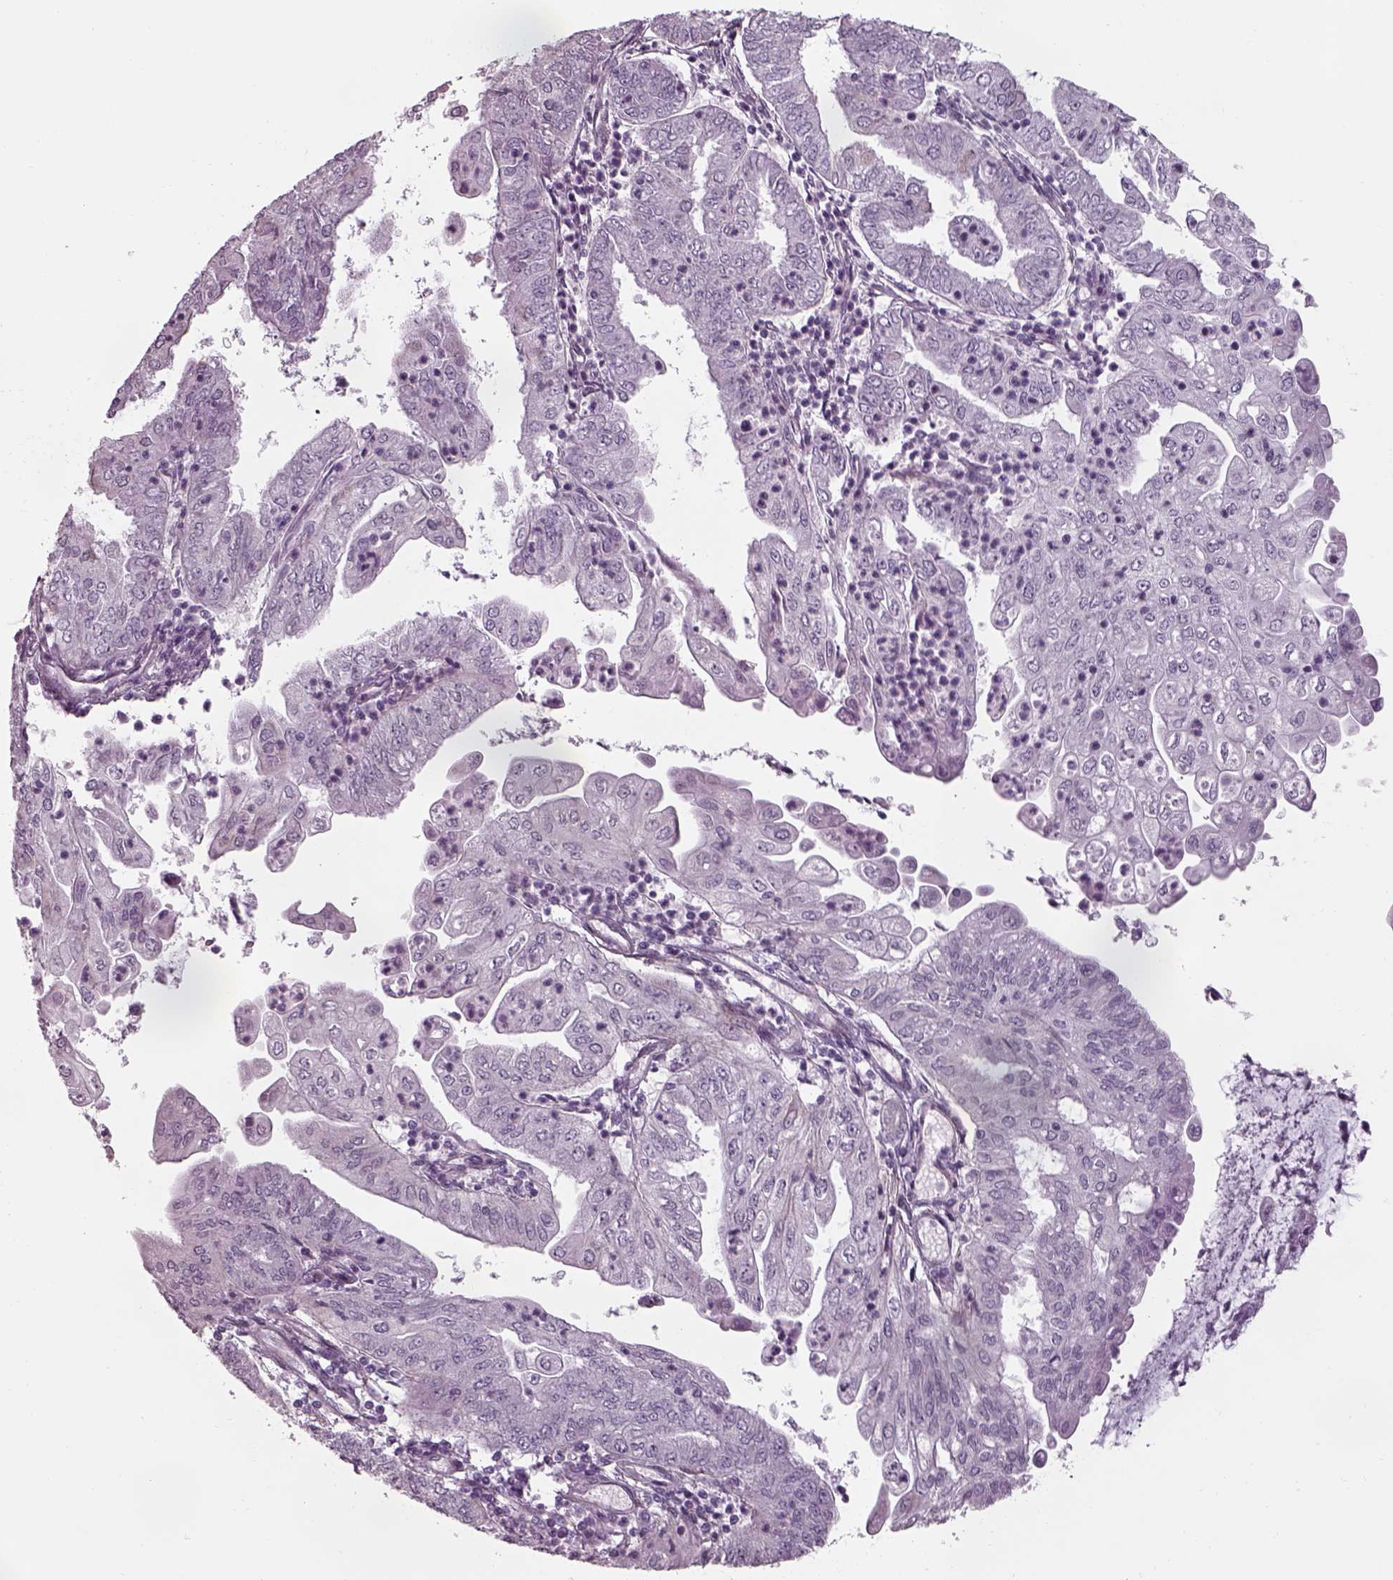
{"staining": {"intensity": "negative", "quantity": "none", "location": "none"}, "tissue": "endometrial cancer", "cell_type": "Tumor cells", "image_type": "cancer", "snomed": [{"axis": "morphology", "description": "Adenocarcinoma, NOS"}, {"axis": "topography", "description": "Endometrium"}], "caption": "Image shows no significant protein positivity in tumor cells of endometrial cancer. (Brightfield microscopy of DAB (3,3'-diaminobenzidine) immunohistochemistry (IHC) at high magnification).", "gene": "SEPTIN14", "patient": {"sex": "female", "age": 55}}